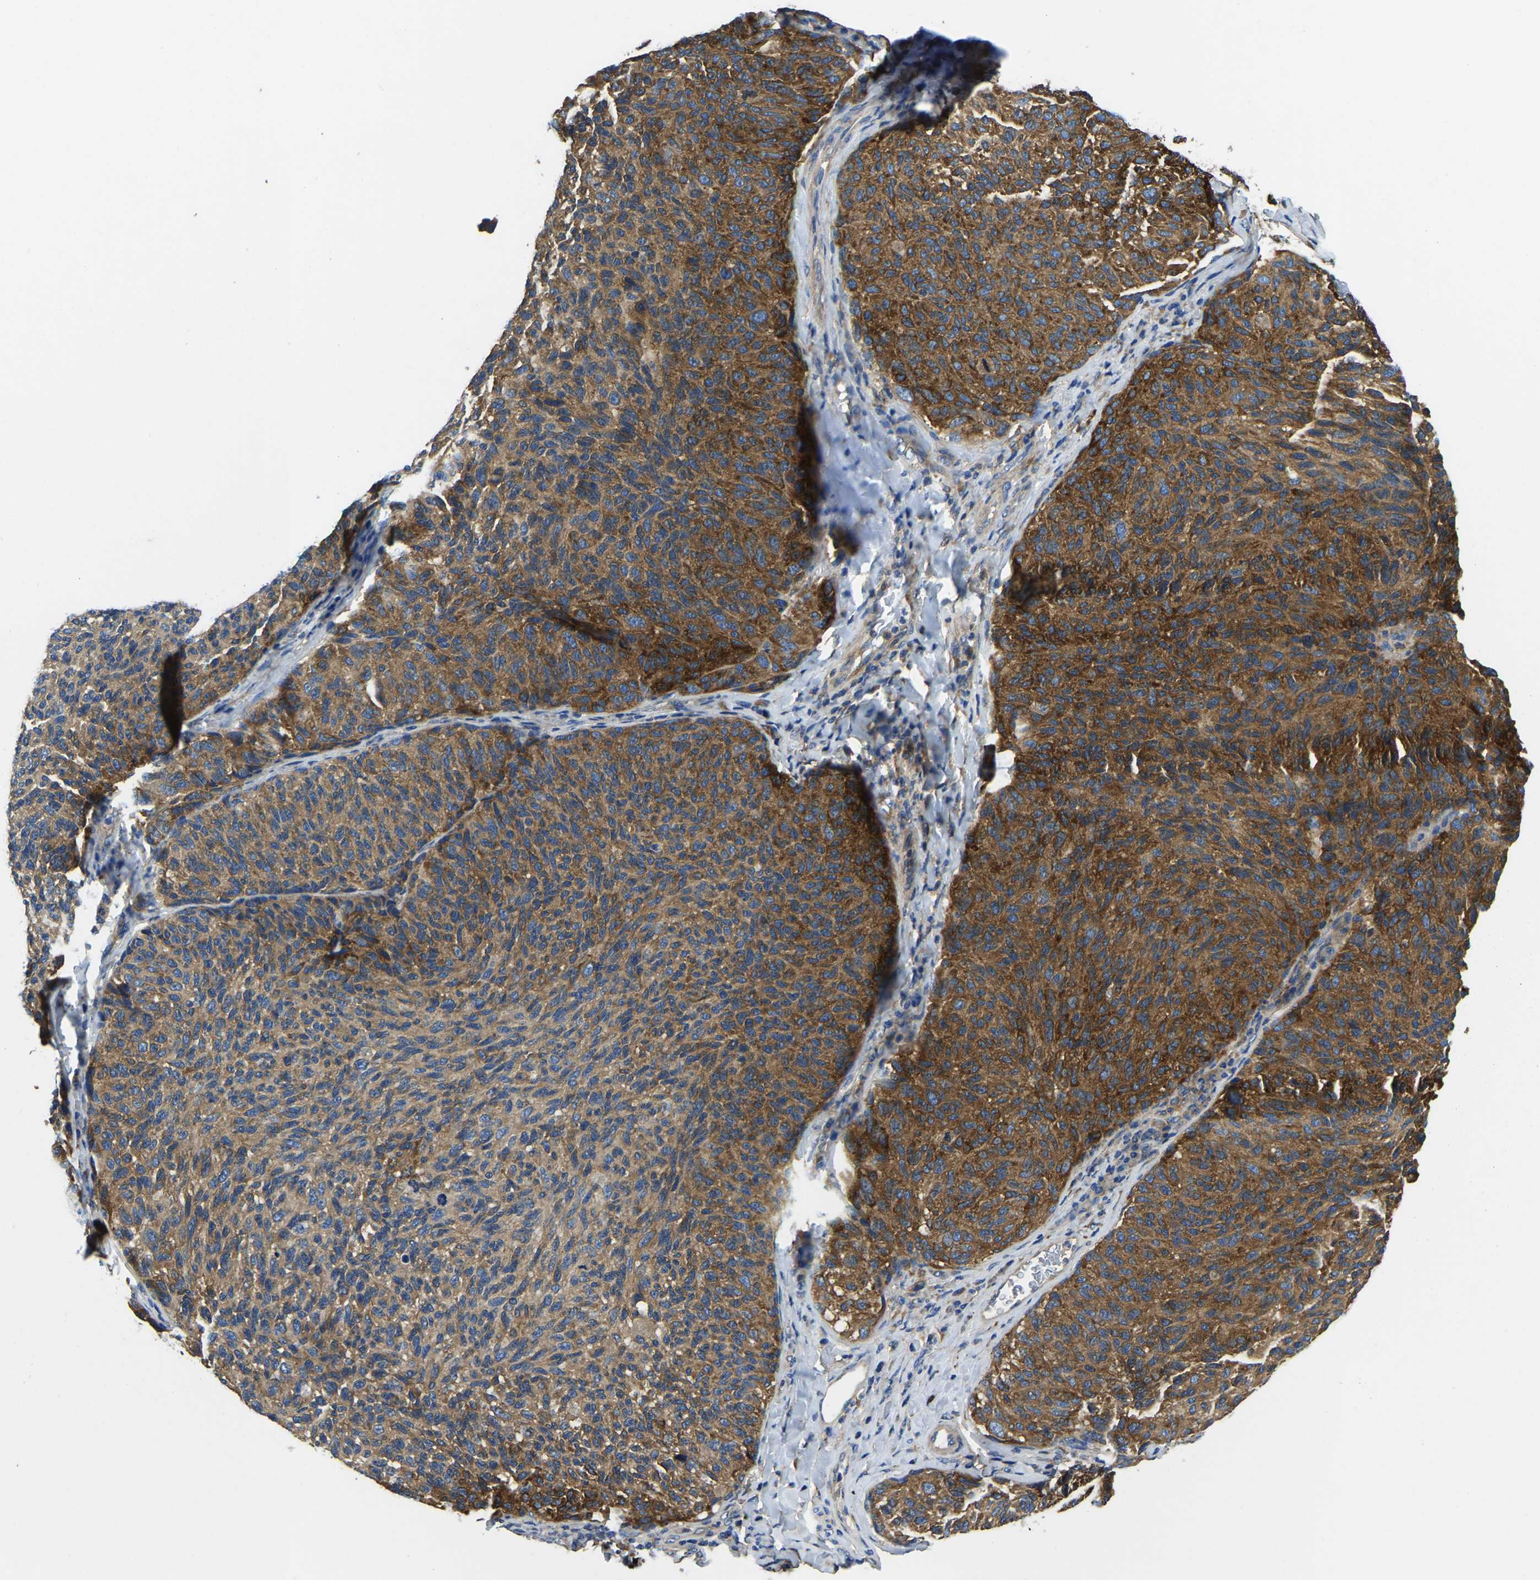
{"staining": {"intensity": "moderate", "quantity": ">75%", "location": "cytoplasmic/membranous"}, "tissue": "melanoma", "cell_type": "Tumor cells", "image_type": "cancer", "snomed": [{"axis": "morphology", "description": "Malignant melanoma, NOS"}, {"axis": "topography", "description": "Skin"}], "caption": "Immunohistochemistry (IHC) (DAB (3,3'-diaminobenzidine)) staining of melanoma displays moderate cytoplasmic/membranous protein positivity in about >75% of tumor cells. (IHC, brightfield microscopy, high magnification).", "gene": "STAT2", "patient": {"sex": "female", "age": 73}}